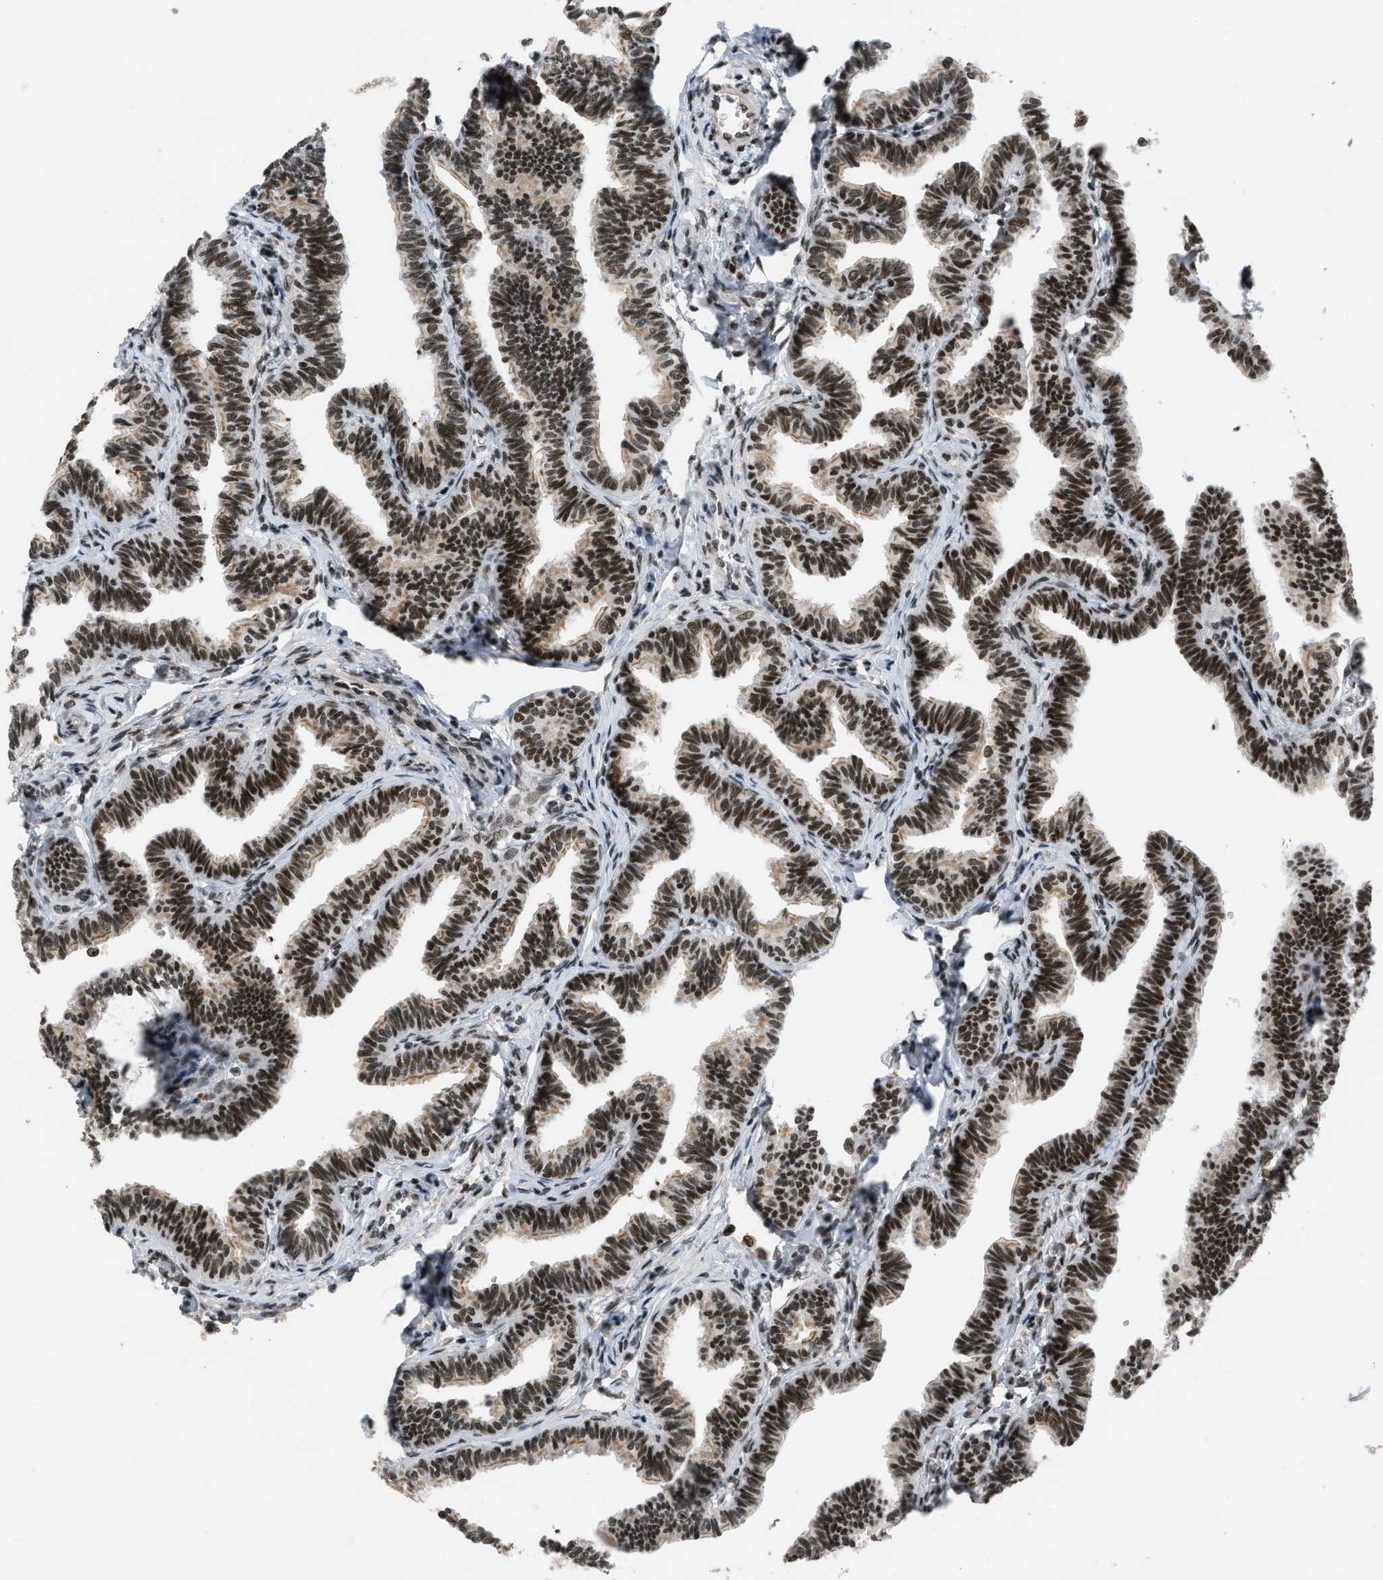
{"staining": {"intensity": "strong", "quantity": ">75%", "location": "nuclear"}, "tissue": "fallopian tube", "cell_type": "Glandular cells", "image_type": "normal", "snomed": [{"axis": "morphology", "description": "Normal tissue, NOS"}, {"axis": "topography", "description": "Fallopian tube"}, {"axis": "topography", "description": "Ovary"}], "caption": "A micrograph showing strong nuclear expression in about >75% of glandular cells in normal fallopian tube, as visualized by brown immunohistochemical staining.", "gene": "SMARCB1", "patient": {"sex": "female", "age": 23}}